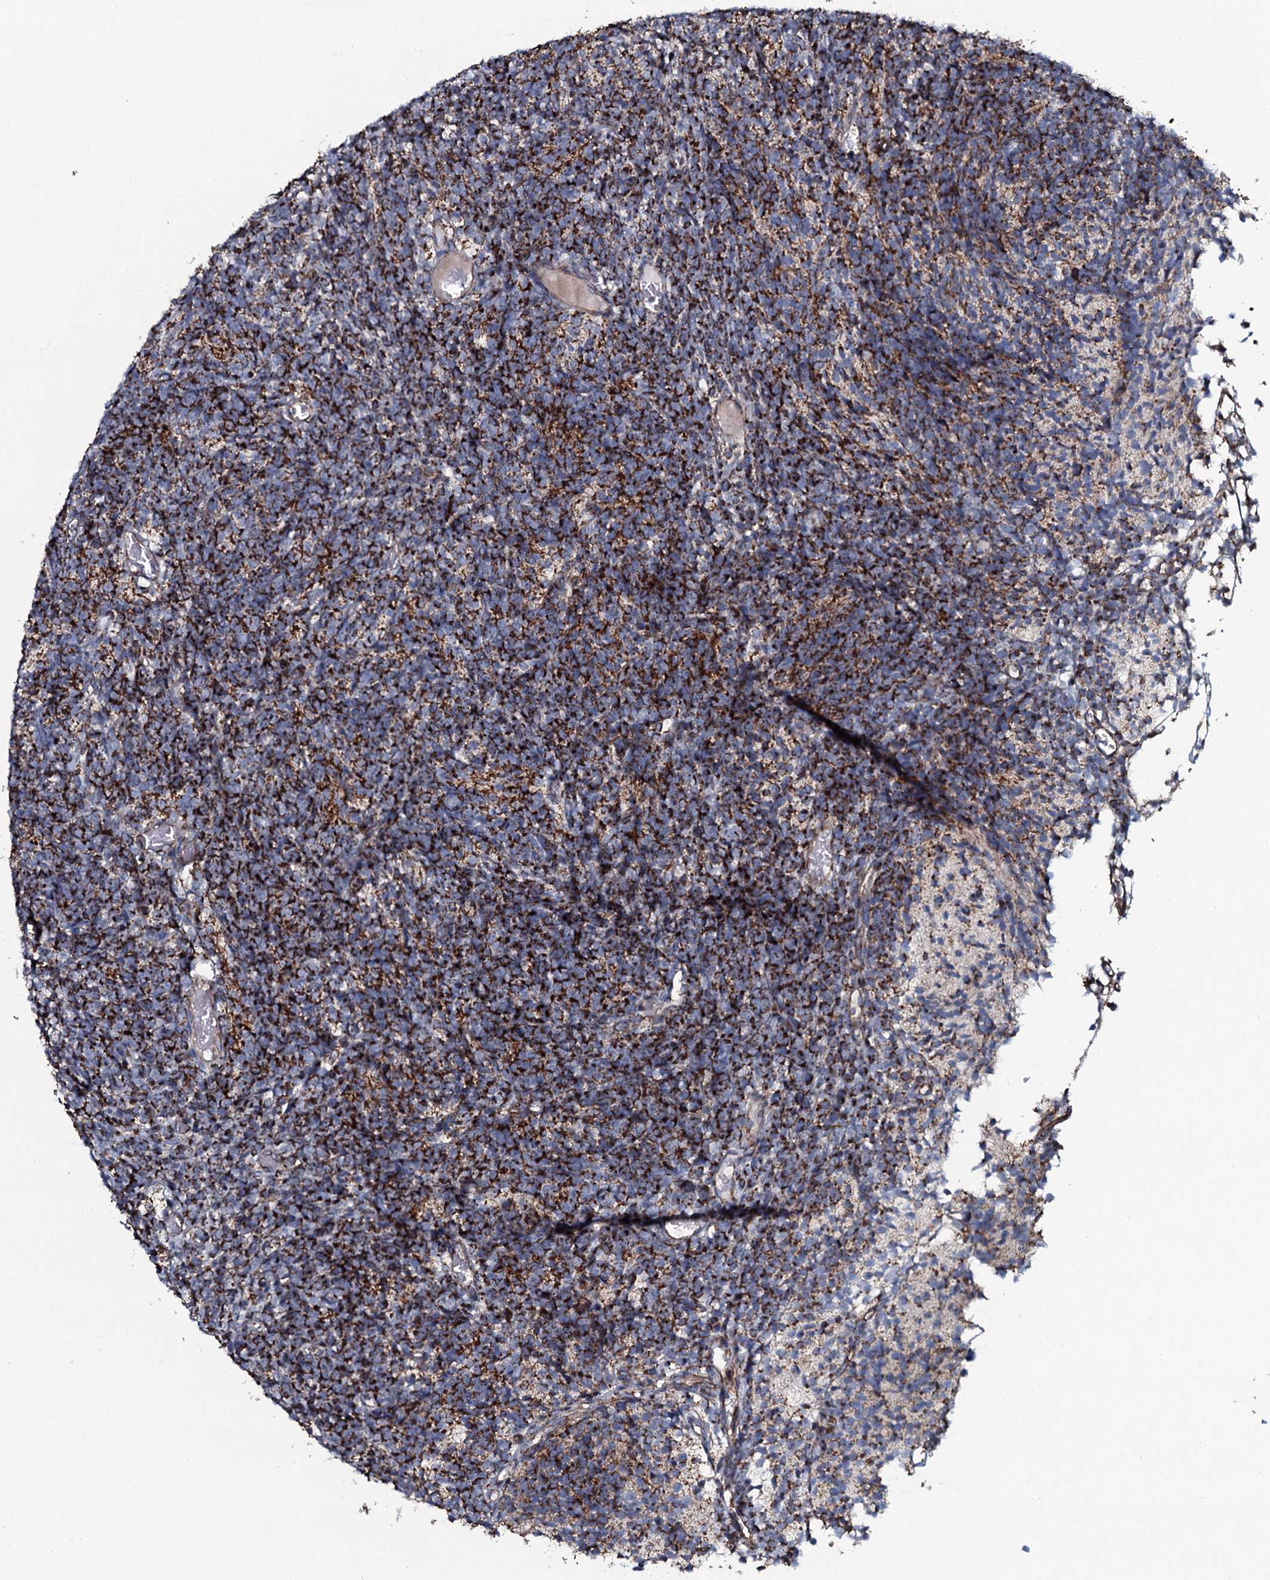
{"staining": {"intensity": "strong", "quantity": ">75%", "location": "cytoplasmic/membranous"}, "tissue": "glioma", "cell_type": "Tumor cells", "image_type": "cancer", "snomed": [{"axis": "morphology", "description": "Glioma, malignant, Low grade"}, {"axis": "topography", "description": "Brain"}], "caption": "Immunohistochemistry (IHC) photomicrograph of neoplastic tissue: human malignant glioma (low-grade) stained using IHC exhibits high levels of strong protein expression localized specifically in the cytoplasmic/membranous of tumor cells, appearing as a cytoplasmic/membranous brown color.", "gene": "EVC2", "patient": {"sex": "female", "age": 1}}